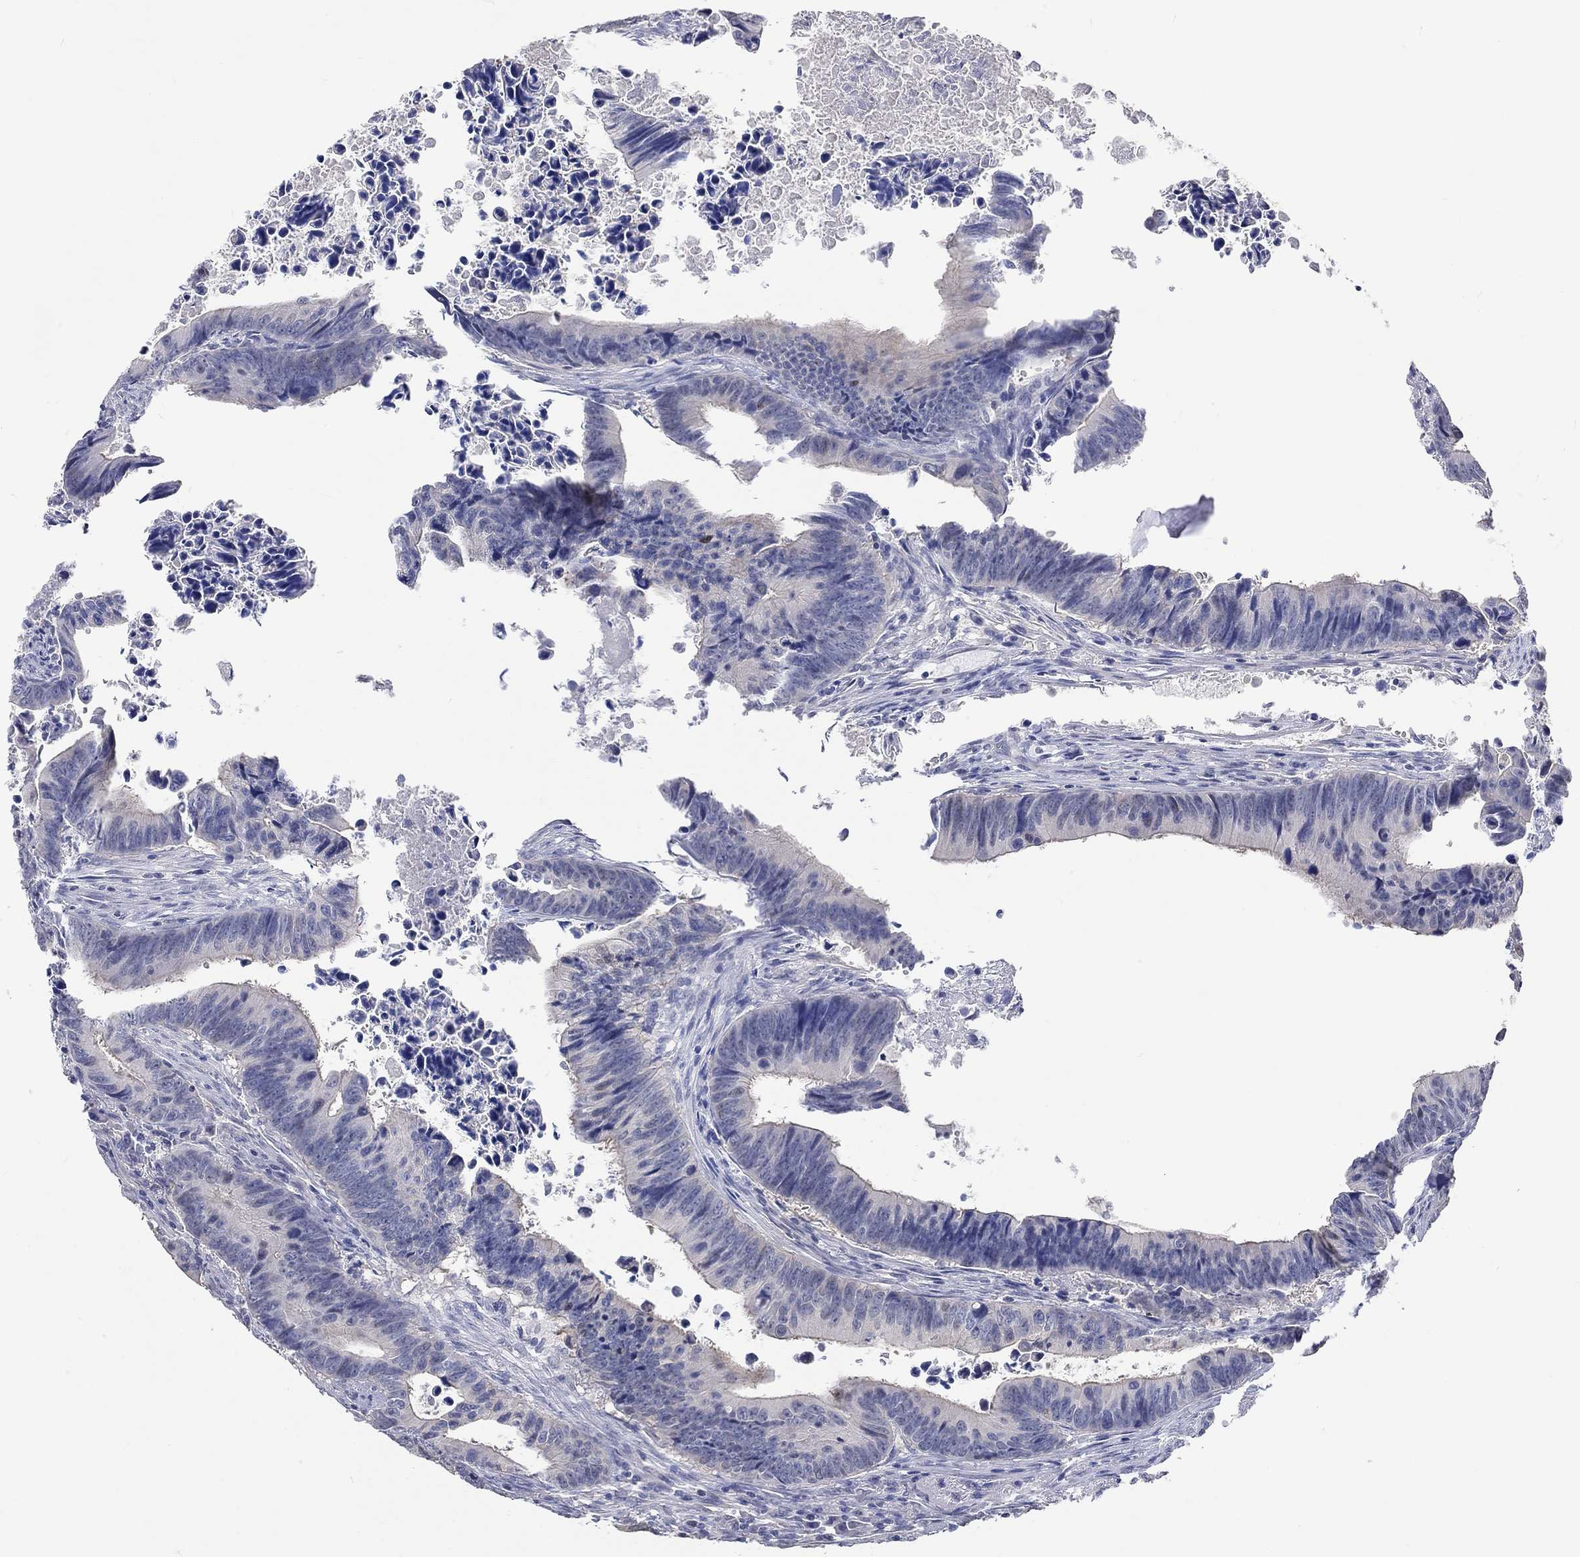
{"staining": {"intensity": "negative", "quantity": "none", "location": "none"}, "tissue": "colorectal cancer", "cell_type": "Tumor cells", "image_type": "cancer", "snomed": [{"axis": "morphology", "description": "Adenocarcinoma, NOS"}, {"axis": "topography", "description": "Colon"}], "caption": "Human adenocarcinoma (colorectal) stained for a protein using IHC exhibits no positivity in tumor cells.", "gene": "PNMA5", "patient": {"sex": "female", "age": 87}}